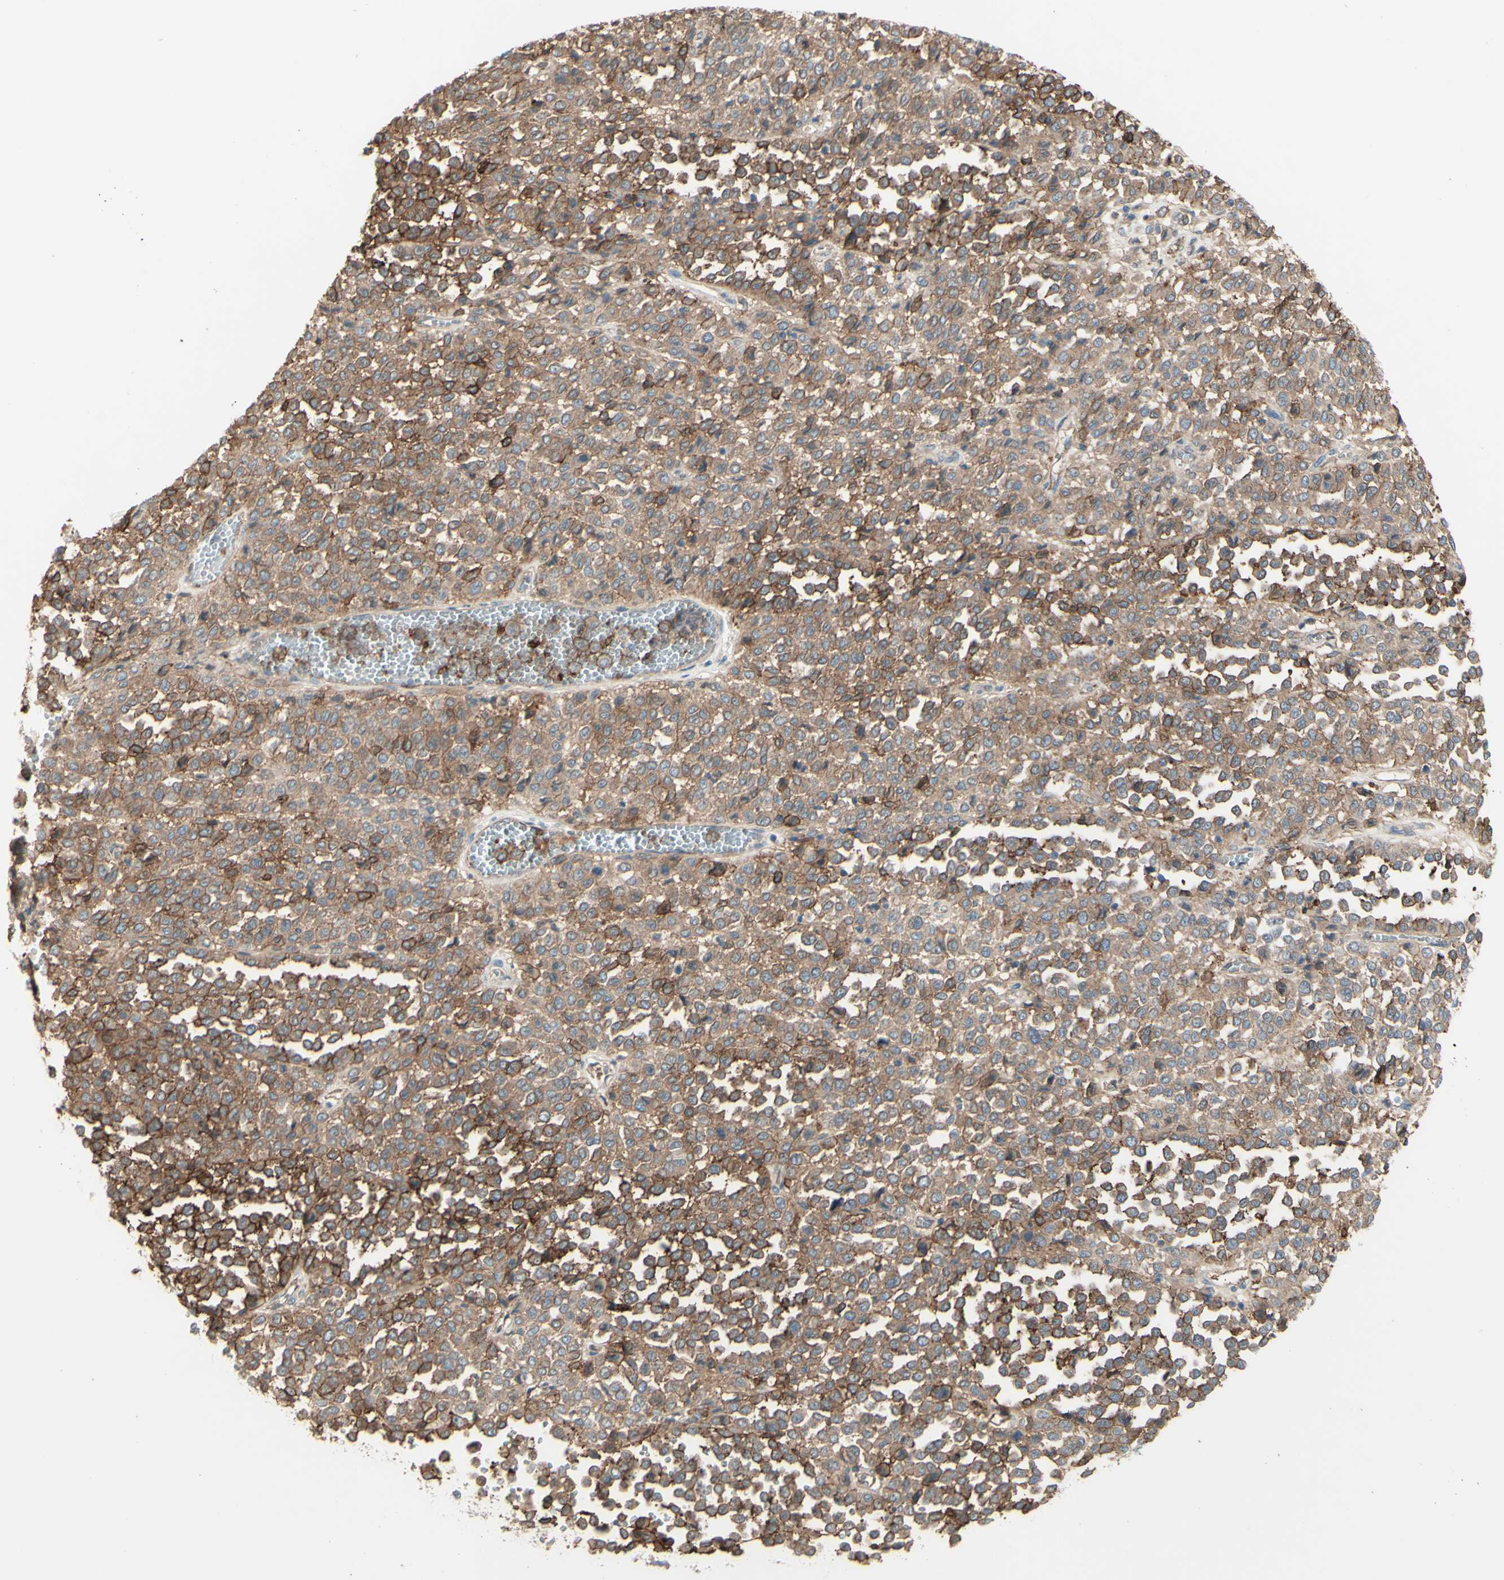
{"staining": {"intensity": "moderate", "quantity": ">75%", "location": "cytoplasmic/membranous"}, "tissue": "melanoma", "cell_type": "Tumor cells", "image_type": "cancer", "snomed": [{"axis": "morphology", "description": "Malignant melanoma, Metastatic site"}, {"axis": "topography", "description": "Pancreas"}], "caption": "High-magnification brightfield microscopy of malignant melanoma (metastatic site) stained with DAB (brown) and counterstained with hematoxylin (blue). tumor cells exhibit moderate cytoplasmic/membranous expression is appreciated in about>75% of cells. (IHC, brightfield microscopy, high magnification).", "gene": "RNF149", "patient": {"sex": "female", "age": 30}}